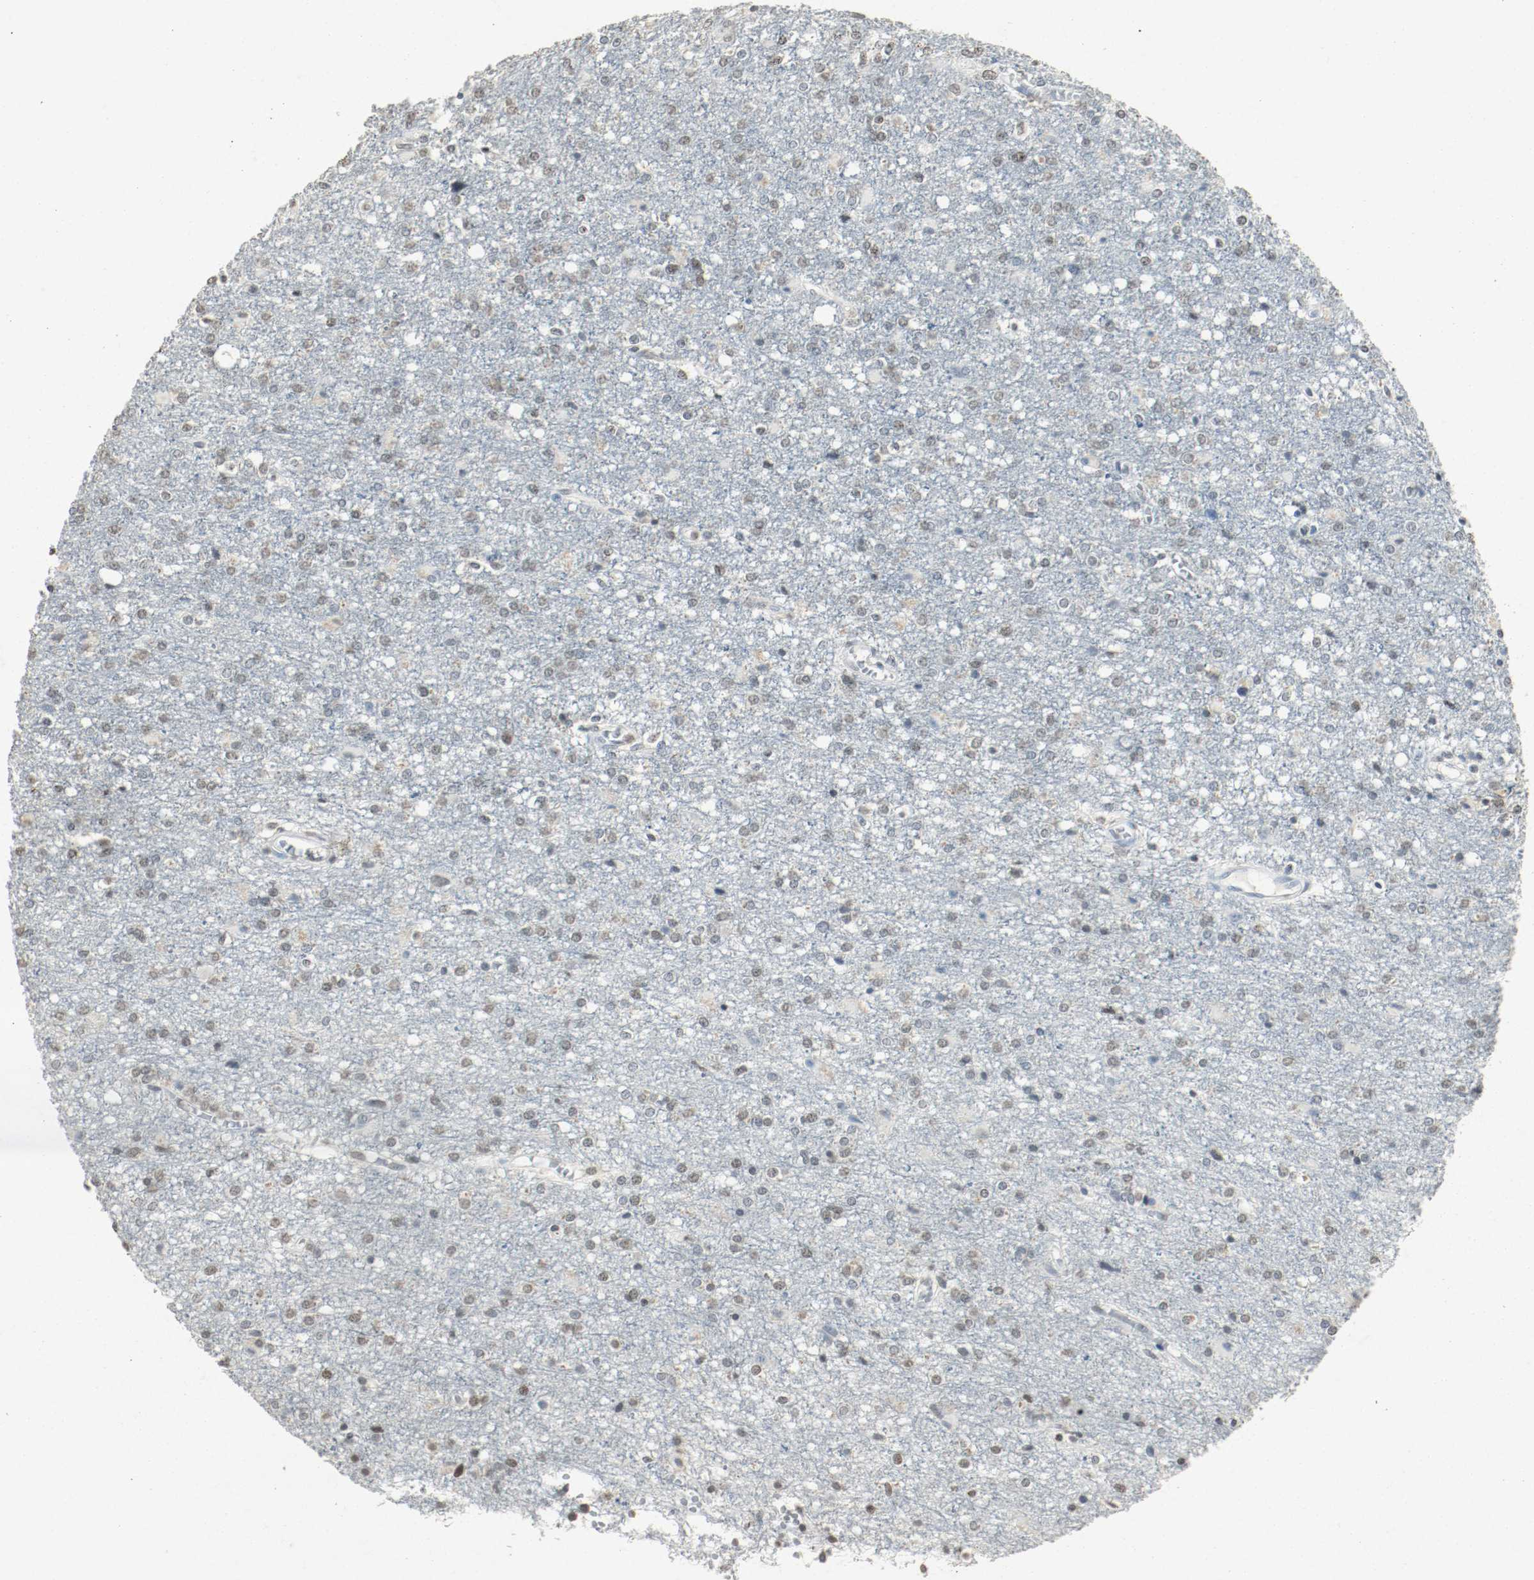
{"staining": {"intensity": "weak", "quantity": ">75%", "location": "nuclear"}, "tissue": "glioma", "cell_type": "Tumor cells", "image_type": "cancer", "snomed": [{"axis": "morphology", "description": "Glioma, malignant, High grade"}, {"axis": "topography", "description": "Cerebral cortex"}], "caption": "An image of glioma stained for a protein demonstrates weak nuclear brown staining in tumor cells. The protein is stained brown, and the nuclei are stained in blue (DAB IHC with brightfield microscopy, high magnification).", "gene": "DNMT1", "patient": {"sex": "male", "age": 76}}